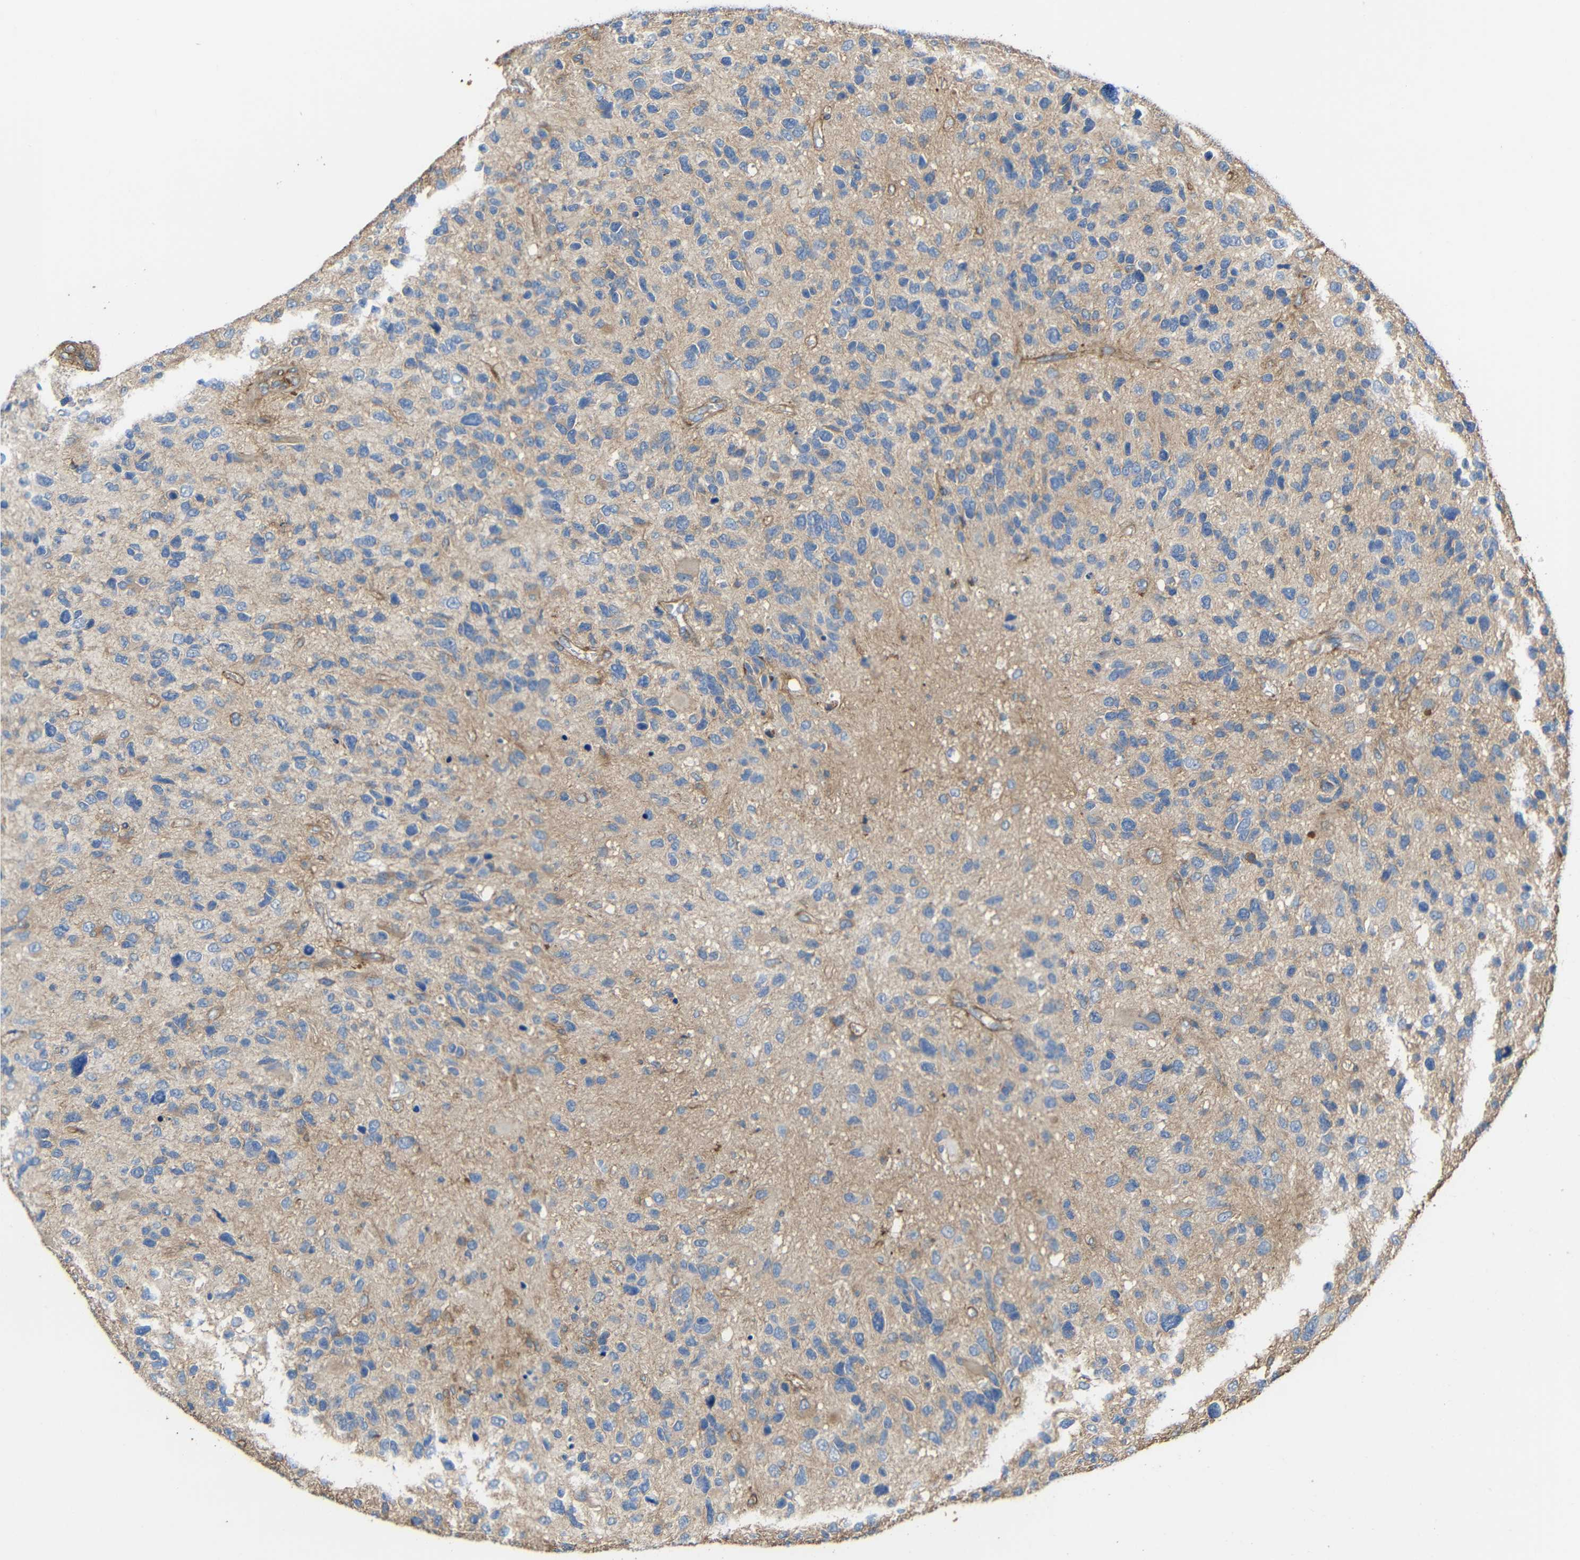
{"staining": {"intensity": "weak", "quantity": ">75%", "location": "cytoplasmic/membranous"}, "tissue": "glioma", "cell_type": "Tumor cells", "image_type": "cancer", "snomed": [{"axis": "morphology", "description": "Glioma, malignant, High grade"}, {"axis": "topography", "description": "Brain"}], "caption": "This histopathology image displays malignant glioma (high-grade) stained with IHC to label a protein in brown. The cytoplasmic/membranous of tumor cells show weak positivity for the protein. Nuclei are counter-stained blue.", "gene": "RHOT2", "patient": {"sex": "female", "age": 58}}